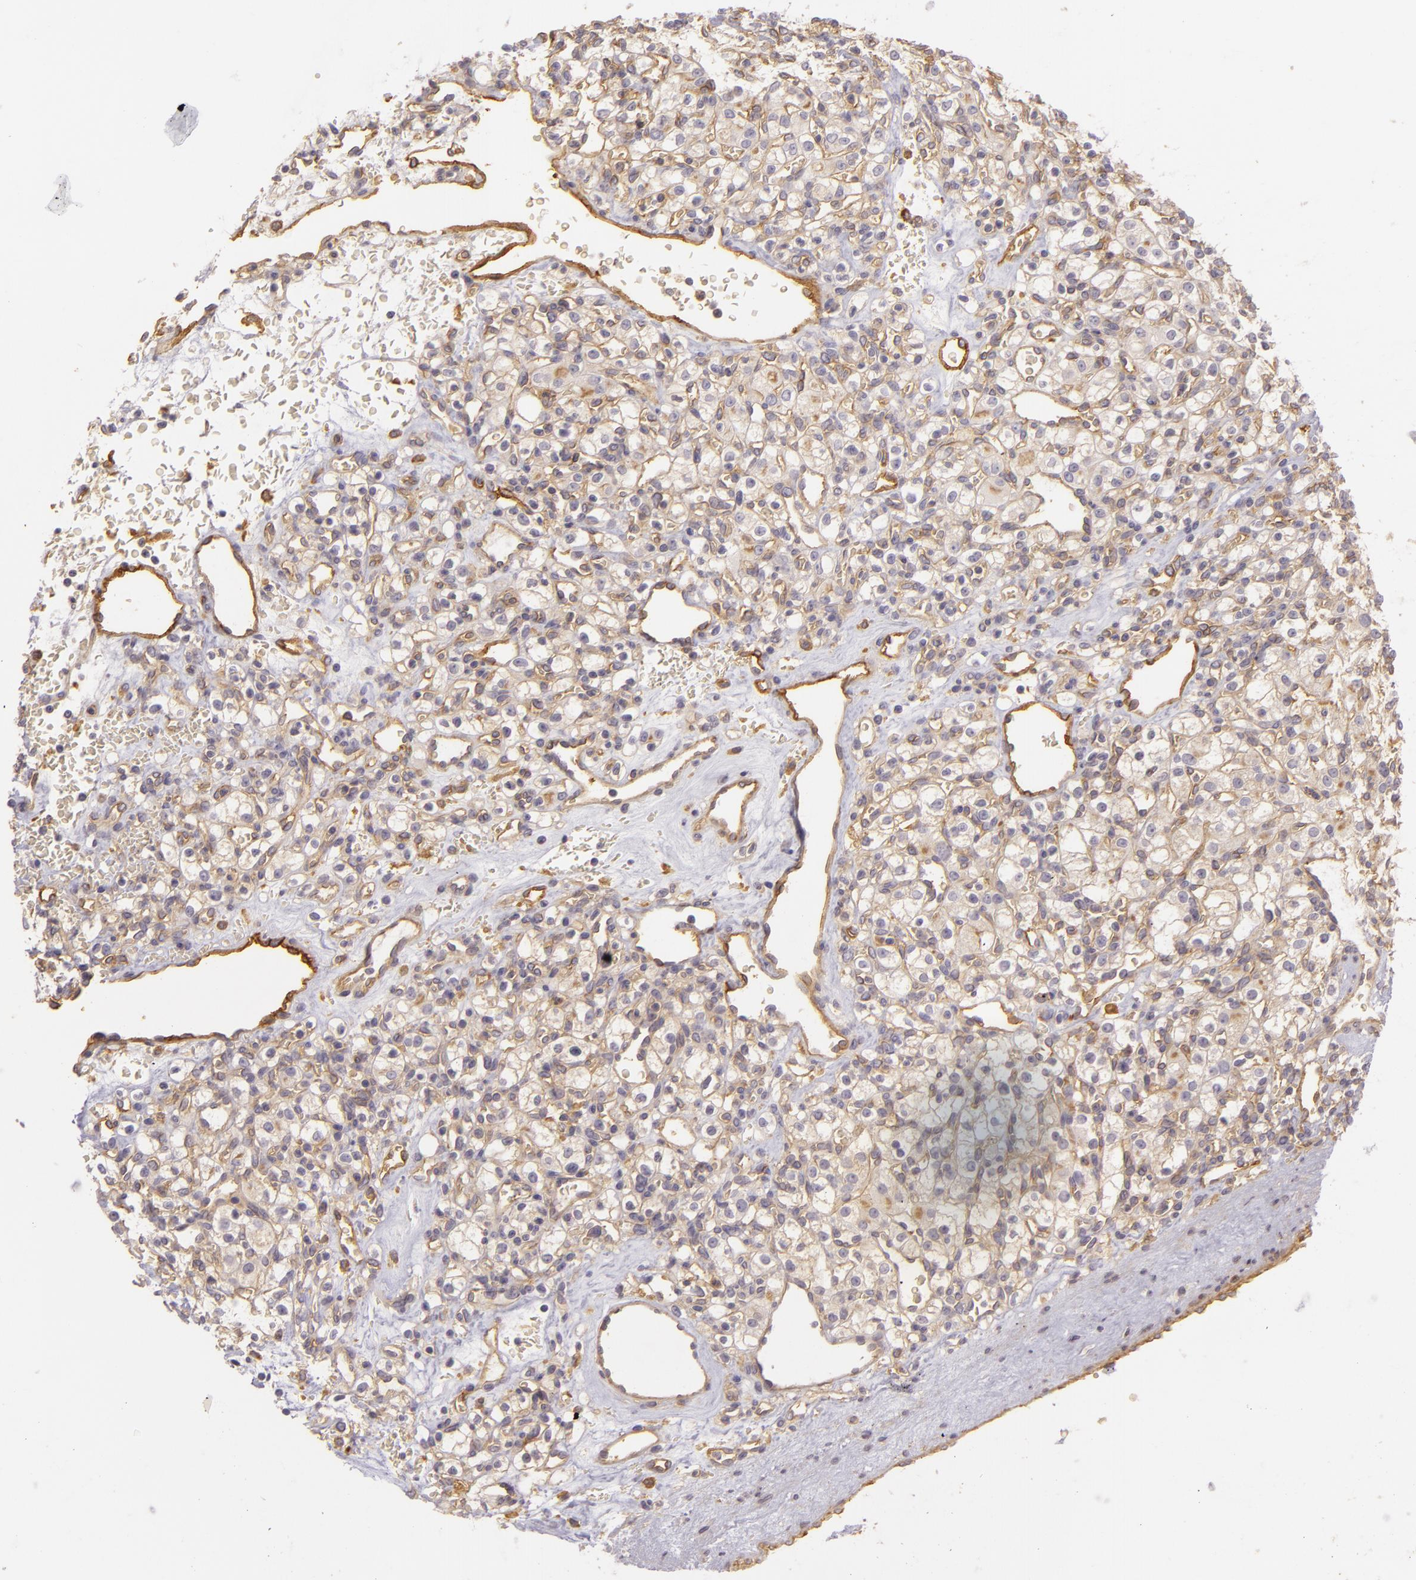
{"staining": {"intensity": "weak", "quantity": "<25%", "location": "cytoplasmic/membranous"}, "tissue": "renal cancer", "cell_type": "Tumor cells", "image_type": "cancer", "snomed": [{"axis": "morphology", "description": "Adenocarcinoma, NOS"}, {"axis": "topography", "description": "Kidney"}], "caption": "IHC photomicrograph of human renal adenocarcinoma stained for a protein (brown), which exhibits no staining in tumor cells.", "gene": "CD59", "patient": {"sex": "female", "age": 62}}